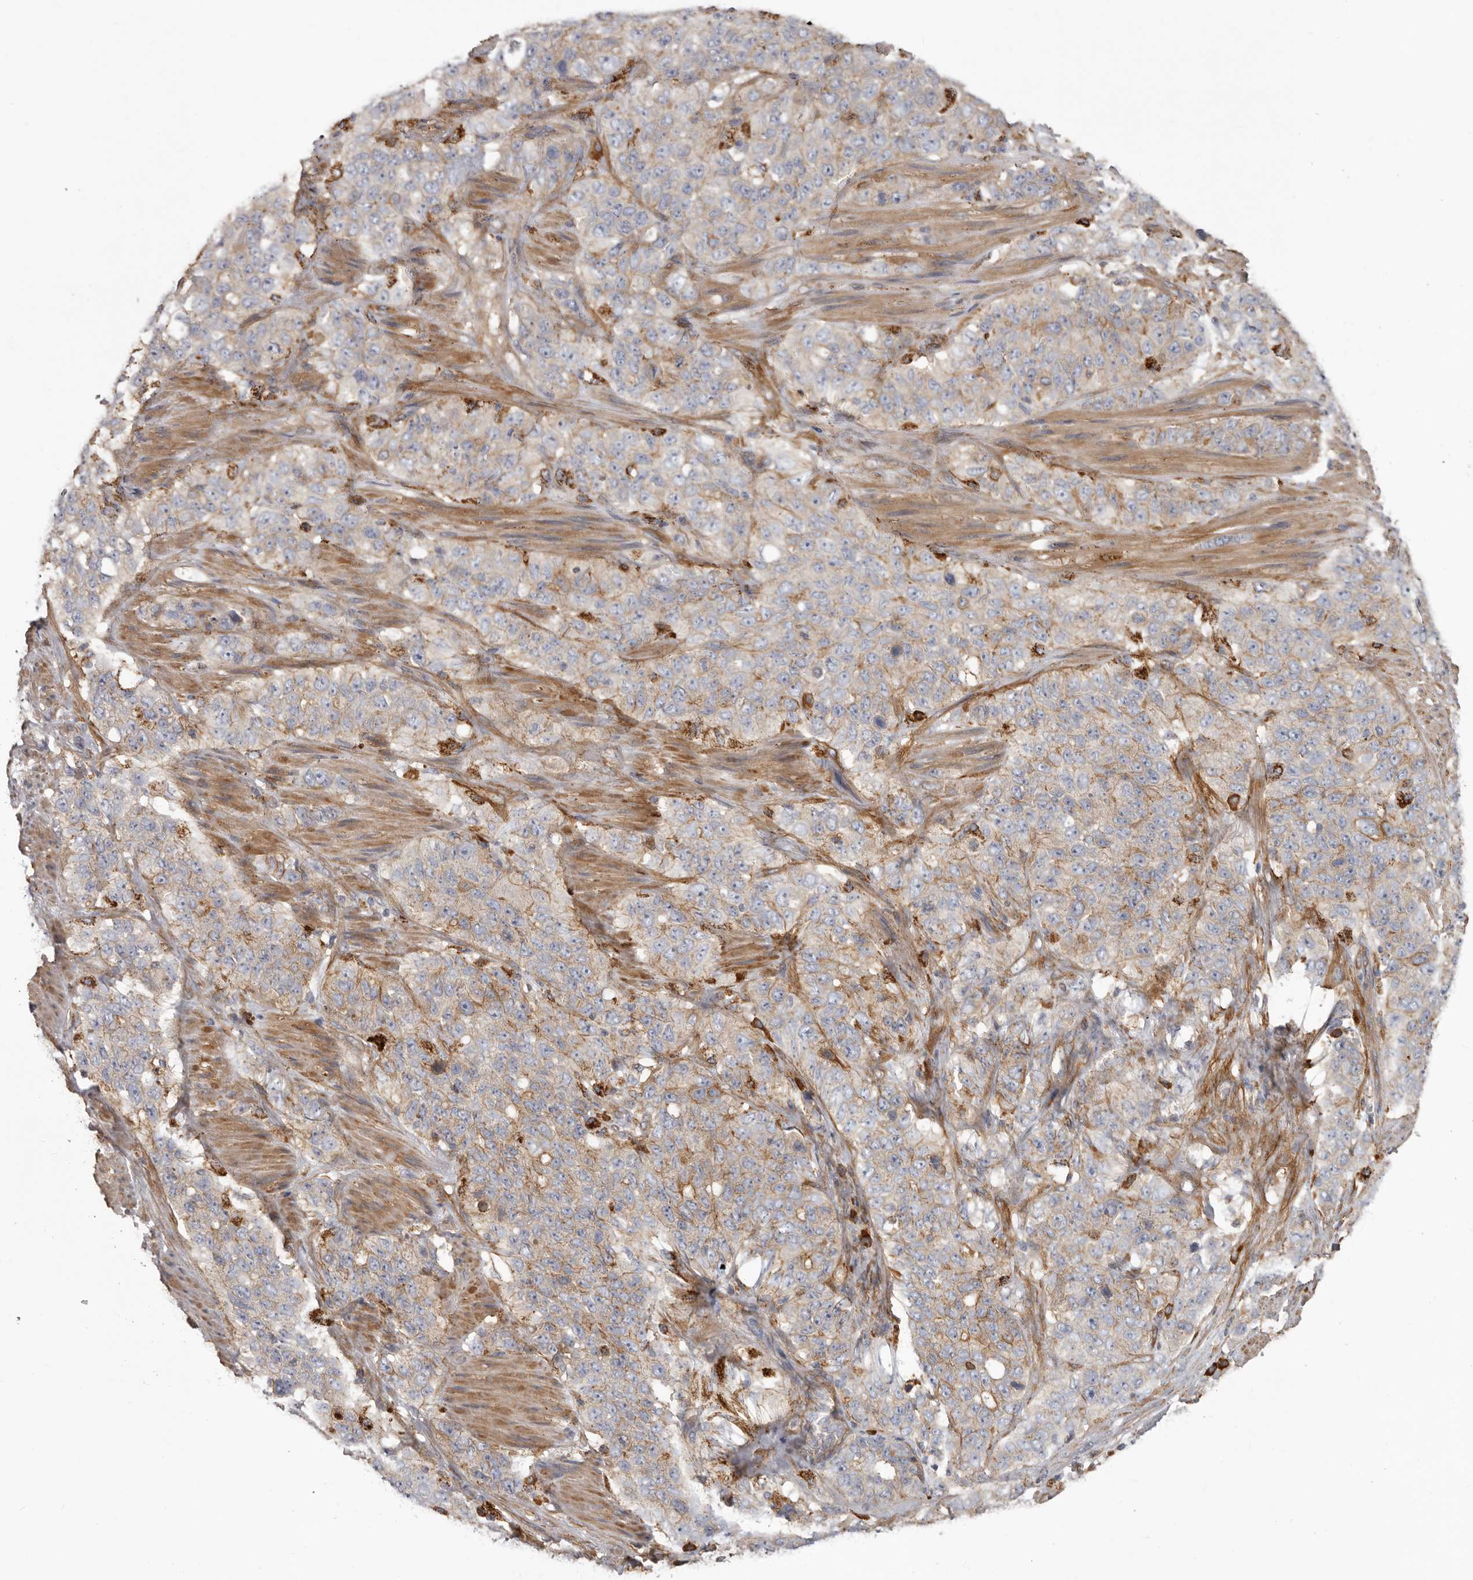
{"staining": {"intensity": "moderate", "quantity": "<25%", "location": "cytoplasmic/membranous"}, "tissue": "stomach cancer", "cell_type": "Tumor cells", "image_type": "cancer", "snomed": [{"axis": "morphology", "description": "Adenocarcinoma, NOS"}, {"axis": "topography", "description": "Stomach"}], "caption": "The micrograph shows immunohistochemical staining of adenocarcinoma (stomach). There is moderate cytoplasmic/membranous expression is seen in approximately <25% of tumor cells.", "gene": "ENAH", "patient": {"sex": "male", "age": 48}}